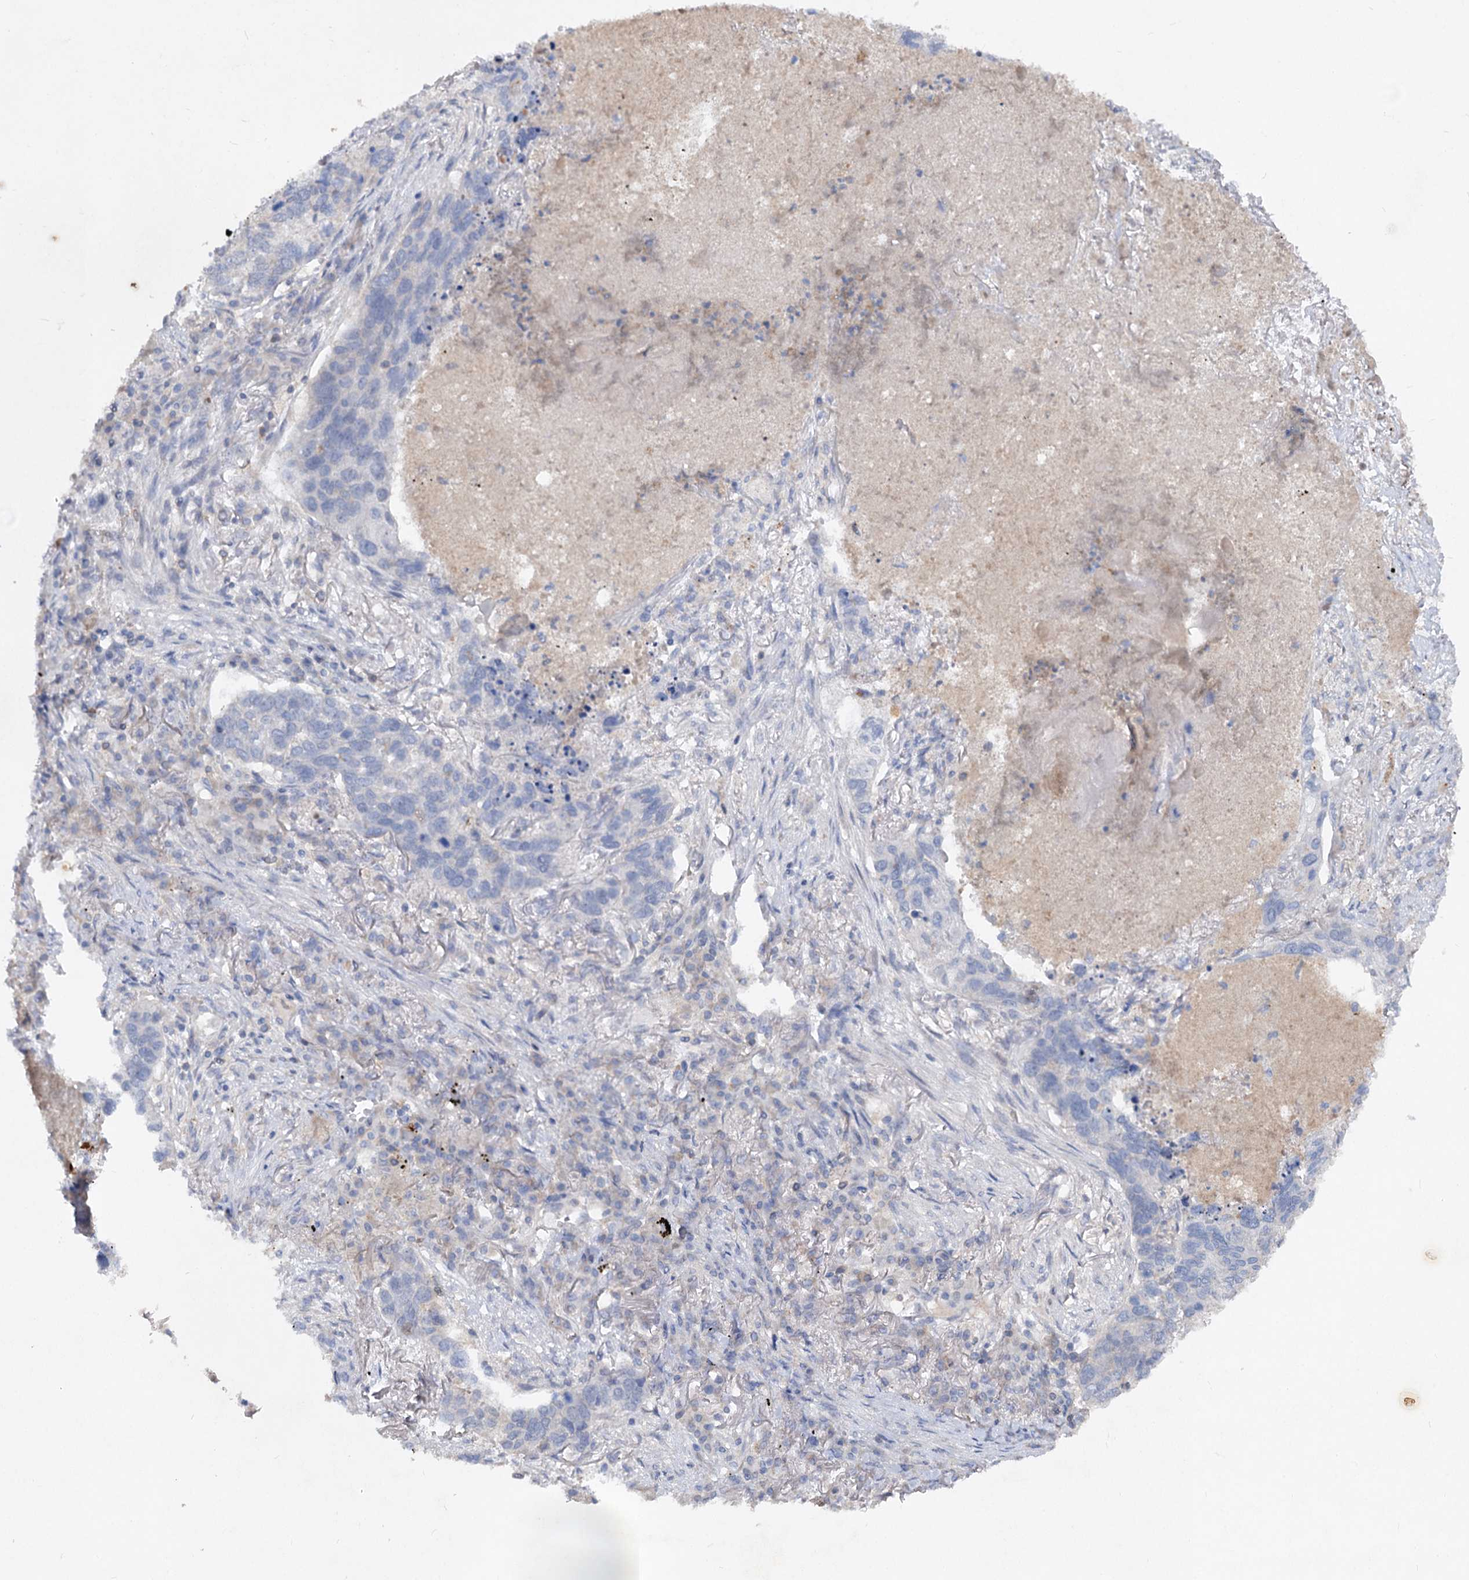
{"staining": {"intensity": "negative", "quantity": "none", "location": "none"}, "tissue": "lung cancer", "cell_type": "Tumor cells", "image_type": "cancer", "snomed": [{"axis": "morphology", "description": "Squamous cell carcinoma, NOS"}, {"axis": "topography", "description": "Lung"}], "caption": "An IHC micrograph of lung squamous cell carcinoma is shown. There is no staining in tumor cells of lung squamous cell carcinoma.", "gene": "ATP4A", "patient": {"sex": "female", "age": 63}}